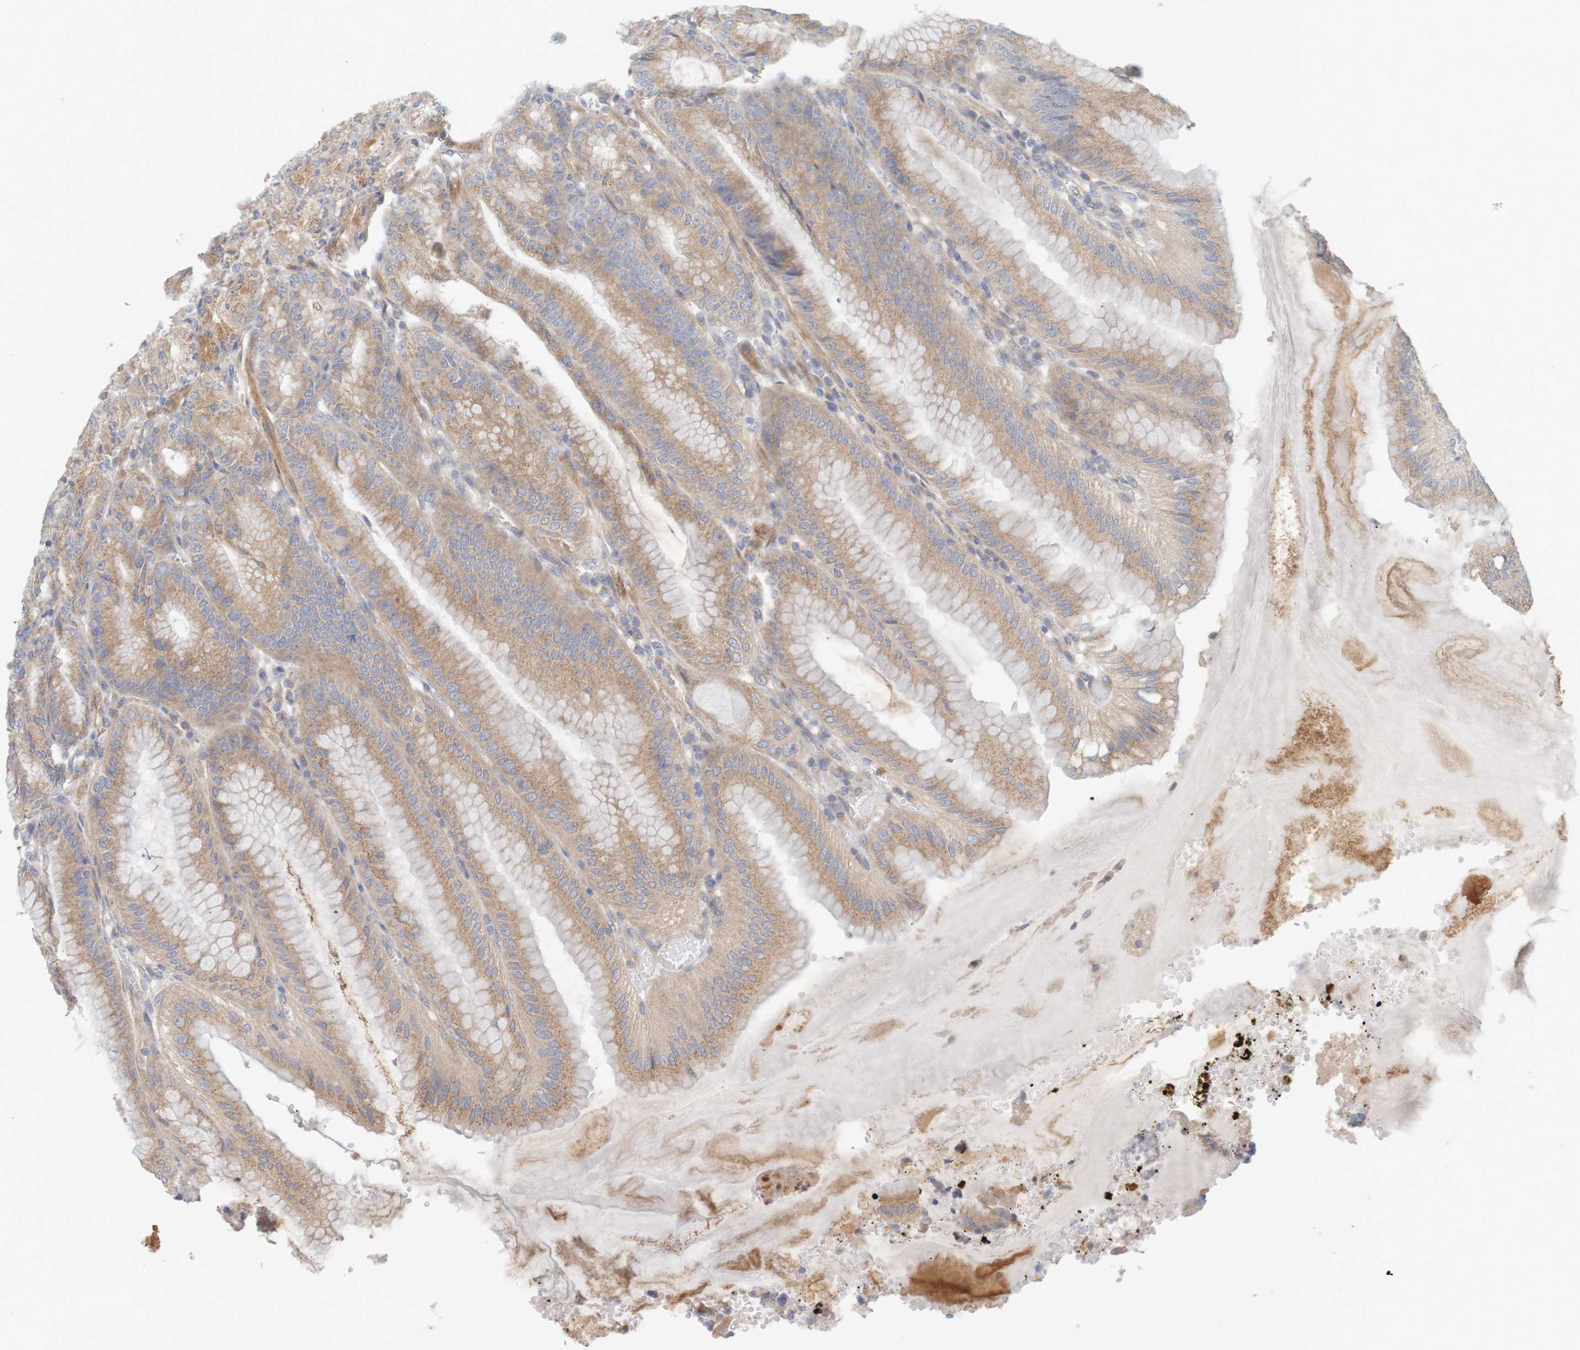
{"staining": {"intensity": "strong", "quantity": "<25%", "location": "cytoplasmic/membranous"}, "tissue": "stomach", "cell_type": "Glandular cells", "image_type": "normal", "snomed": [{"axis": "morphology", "description": "Normal tissue, NOS"}, {"axis": "topography", "description": "Stomach, lower"}], "caption": "Stomach stained with immunohistochemistry demonstrates strong cytoplasmic/membranous positivity in approximately <25% of glandular cells.", "gene": "KRT23", "patient": {"sex": "male", "age": 71}}